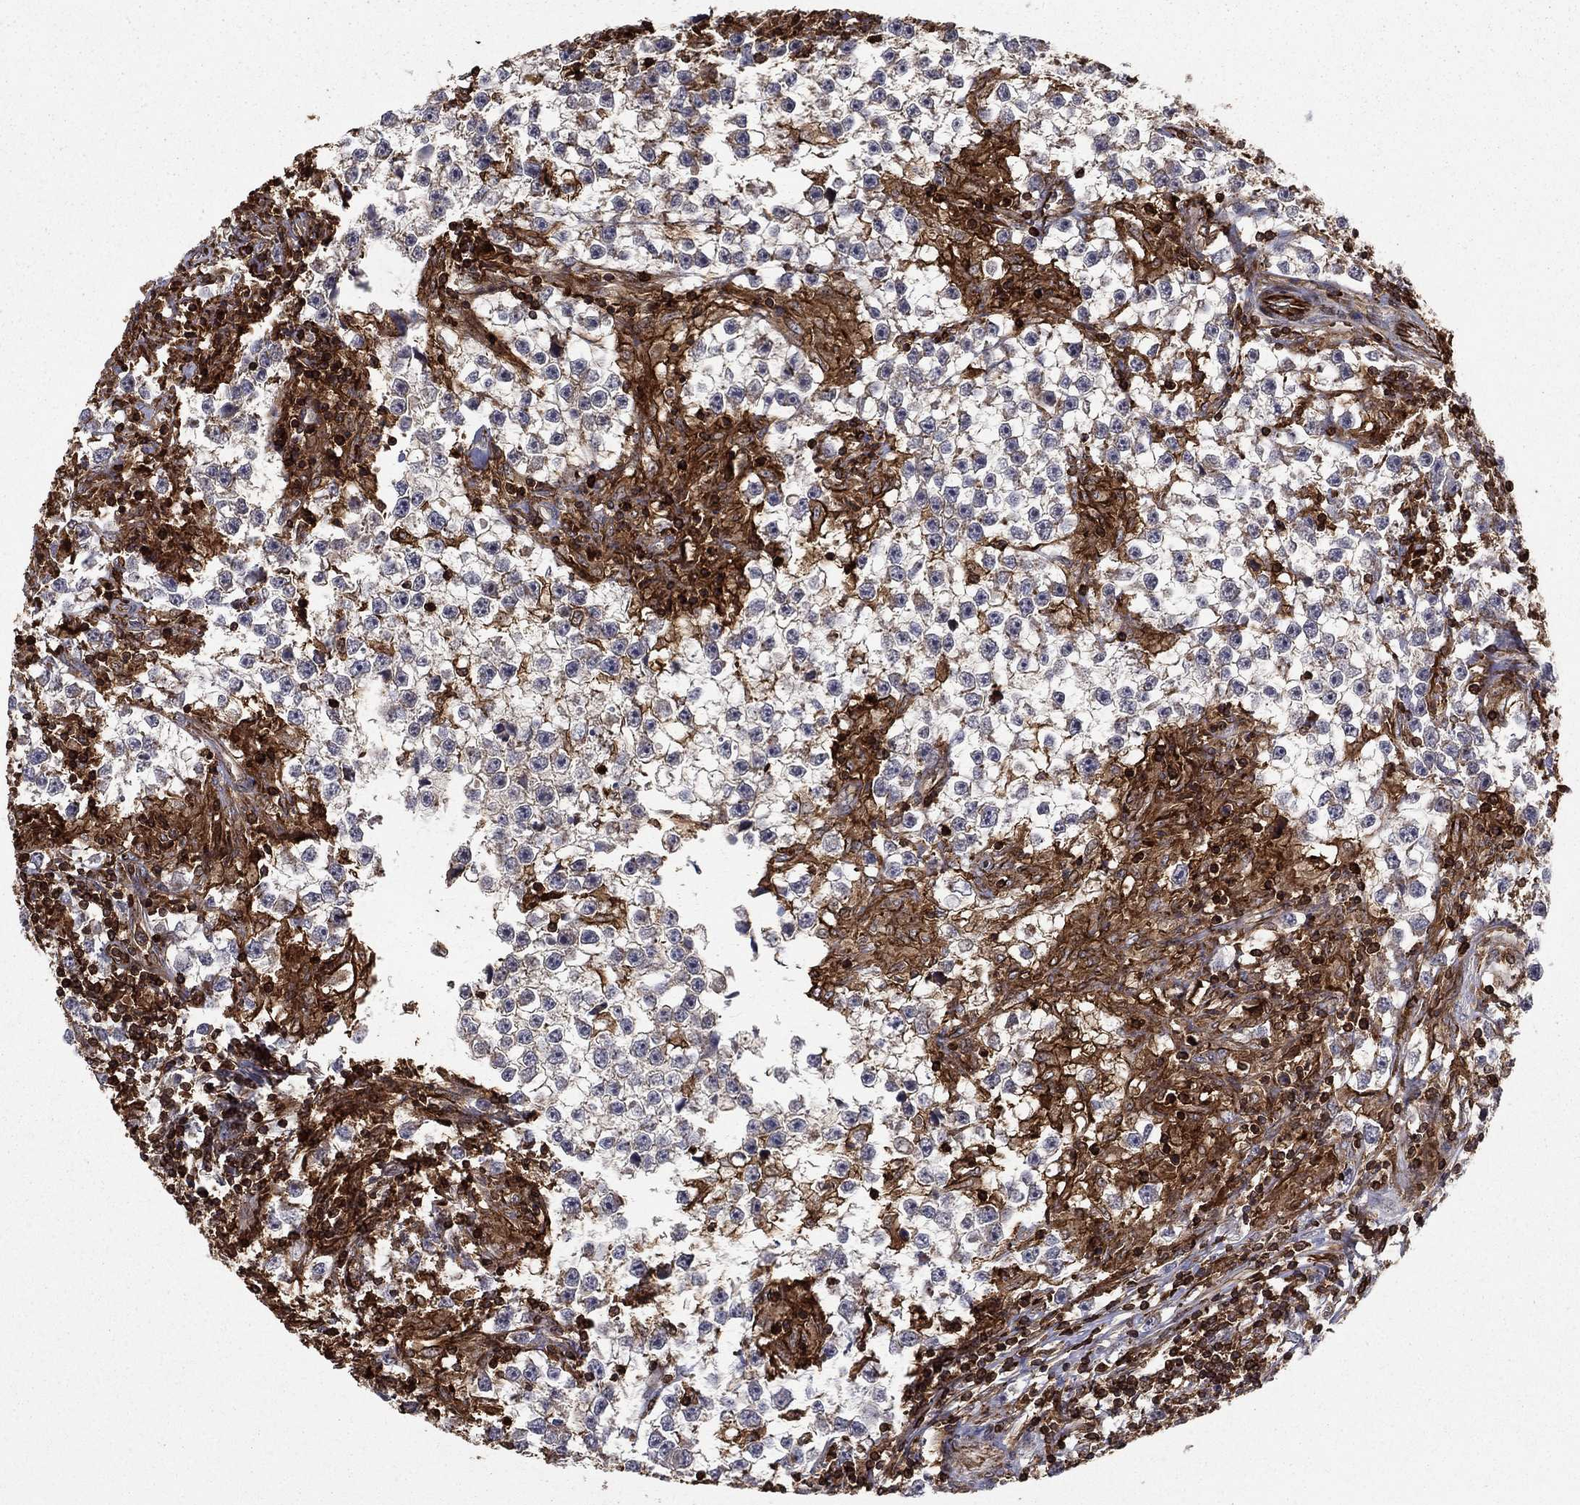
{"staining": {"intensity": "negative", "quantity": "none", "location": "none"}, "tissue": "testis cancer", "cell_type": "Tumor cells", "image_type": "cancer", "snomed": [{"axis": "morphology", "description": "Seminoma, NOS"}, {"axis": "topography", "description": "Testis"}], "caption": "There is no significant positivity in tumor cells of testis seminoma.", "gene": "ADM", "patient": {"sex": "male", "age": 59}}